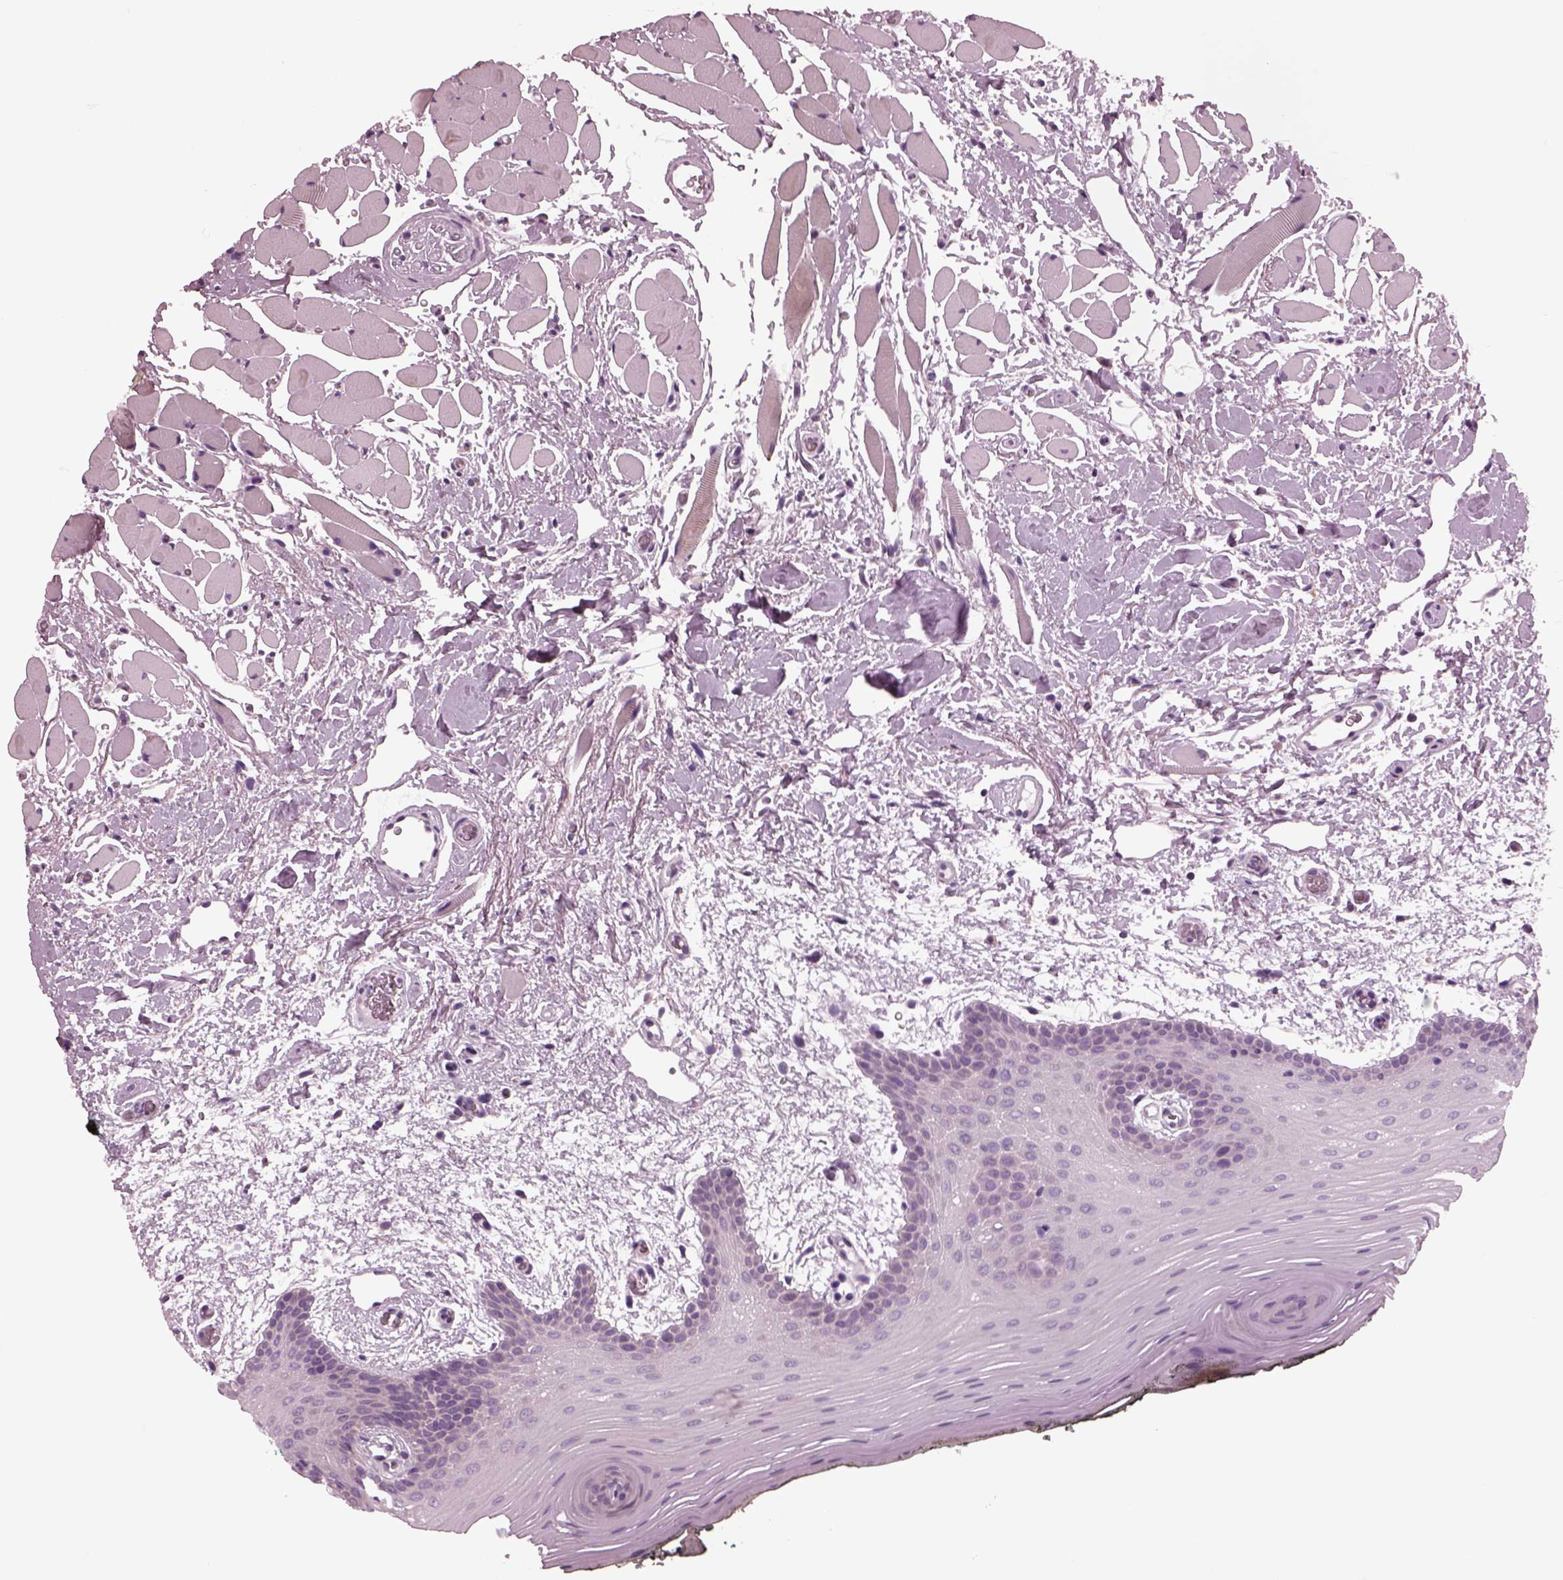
{"staining": {"intensity": "weak", "quantity": "<25%", "location": "cytoplasmic/membranous"}, "tissue": "oral mucosa", "cell_type": "Squamous epithelial cells", "image_type": "normal", "snomed": [{"axis": "morphology", "description": "Normal tissue, NOS"}, {"axis": "topography", "description": "Oral tissue"}, {"axis": "topography", "description": "Head-Neck"}], "caption": "High power microscopy image of an immunohistochemistry photomicrograph of unremarkable oral mucosa, revealing no significant positivity in squamous epithelial cells. (DAB (3,3'-diaminobenzidine) immunohistochemistry visualized using brightfield microscopy, high magnification).", "gene": "AP4M1", "patient": {"sex": "male", "age": 65}}